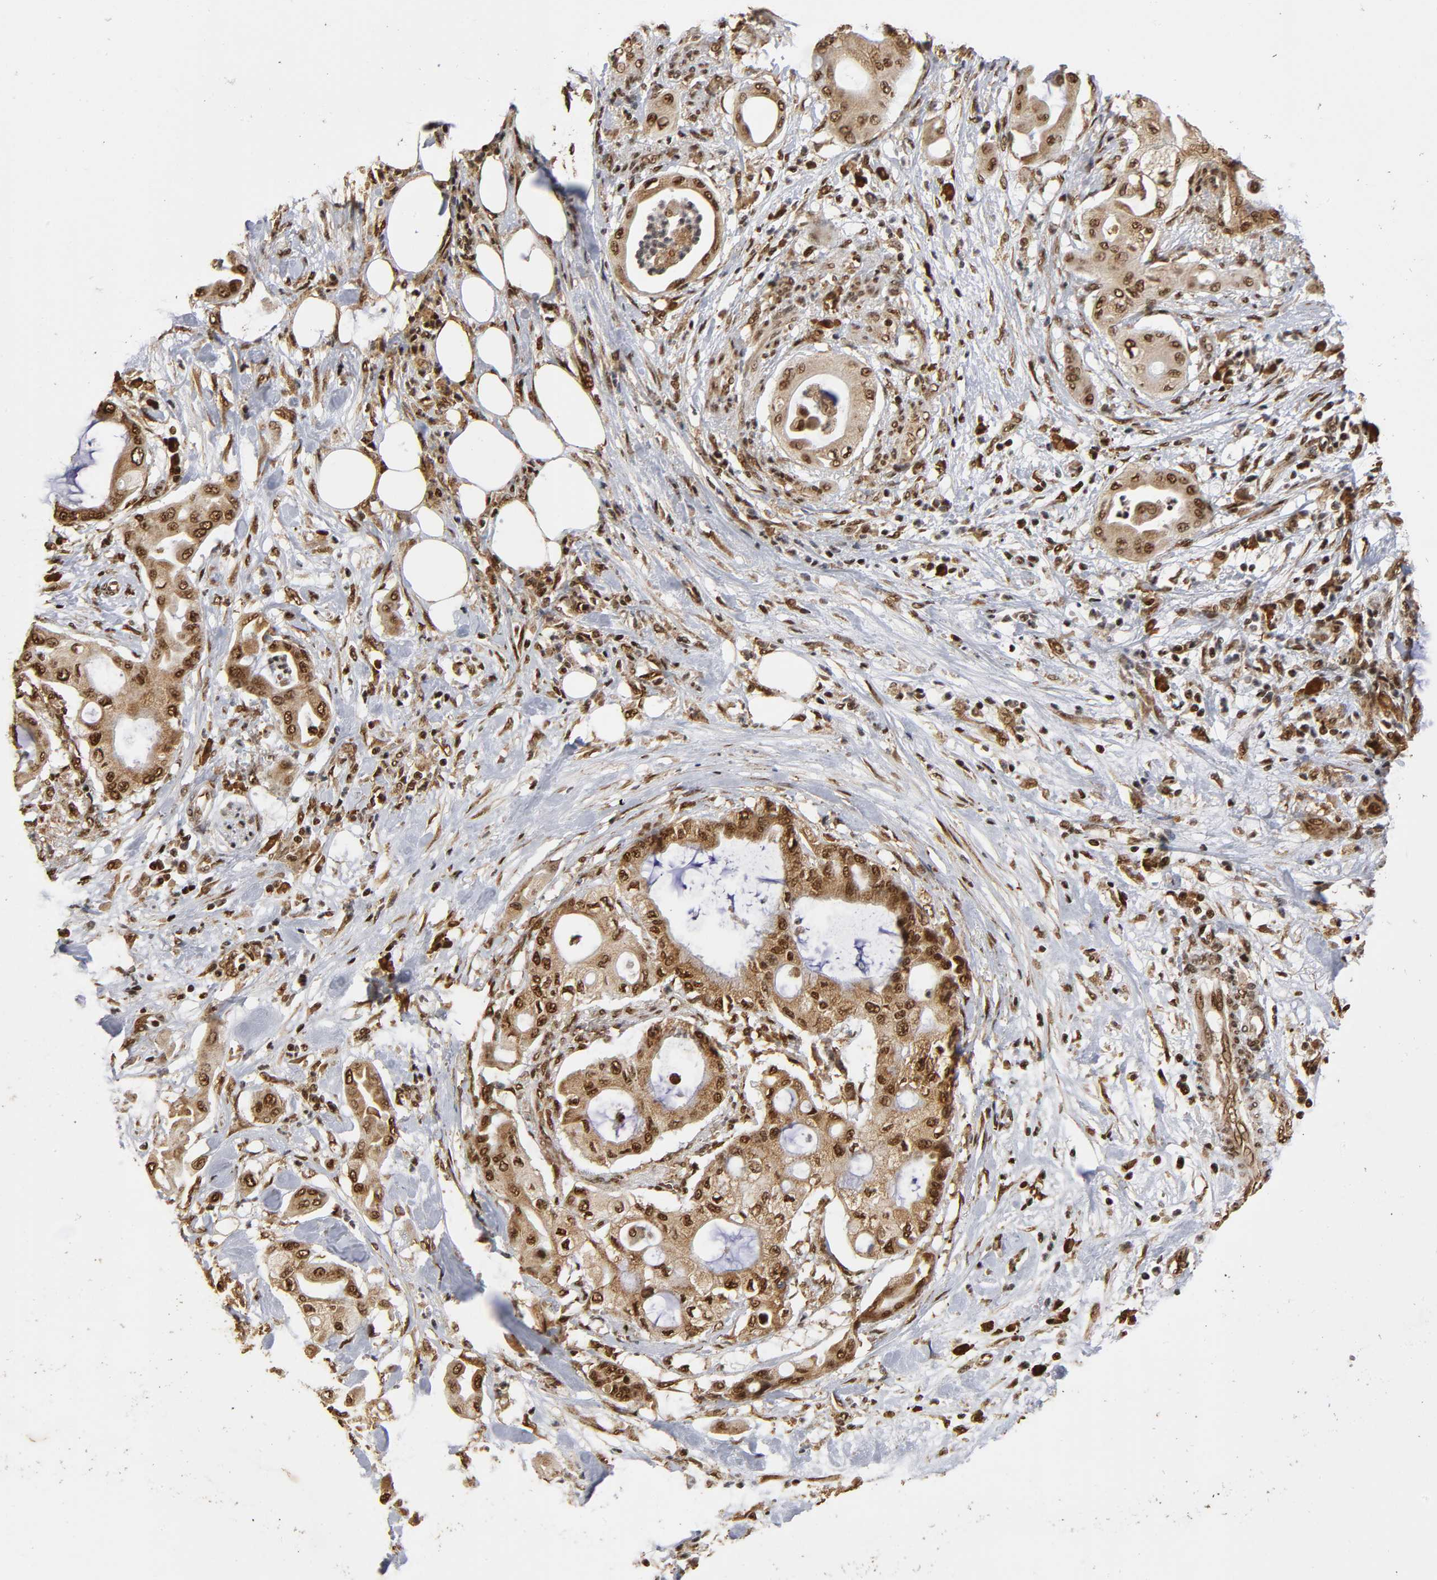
{"staining": {"intensity": "strong", "quantity": ">75%", "location": "cytoplasmic/membranous,nuclear"}, "tissue": "pancreatic cancer", "cell_type": "Tumor cells", "image_type": "cancer", "snomed": [{"axis": "morphology", "description": "Adenocarcinoma, NOS"}, {"axis": "morphology", "description": "Adenocarcinoma, metastatic, NOS"}, {"axis": "topography", "description": "Lymph node"}, {"axis": "topography", "description": "Pancreas"}, {"axis": "topography", "description": "Duodenum"}], "caption": "Immunohistochemistry image of neoplastic tissue: pancreatic metastatic adenocarcinoma stained using immunohistochemistry displays high levels of strong protein expression localized specifically in the cytoplasmic/membranous and nuclear of tumor cells, appearing as a cytoplasmic/membranous and nuclear brown color.", "gene": "RNF122", "patient": {"sex": "female", "age": 64}}